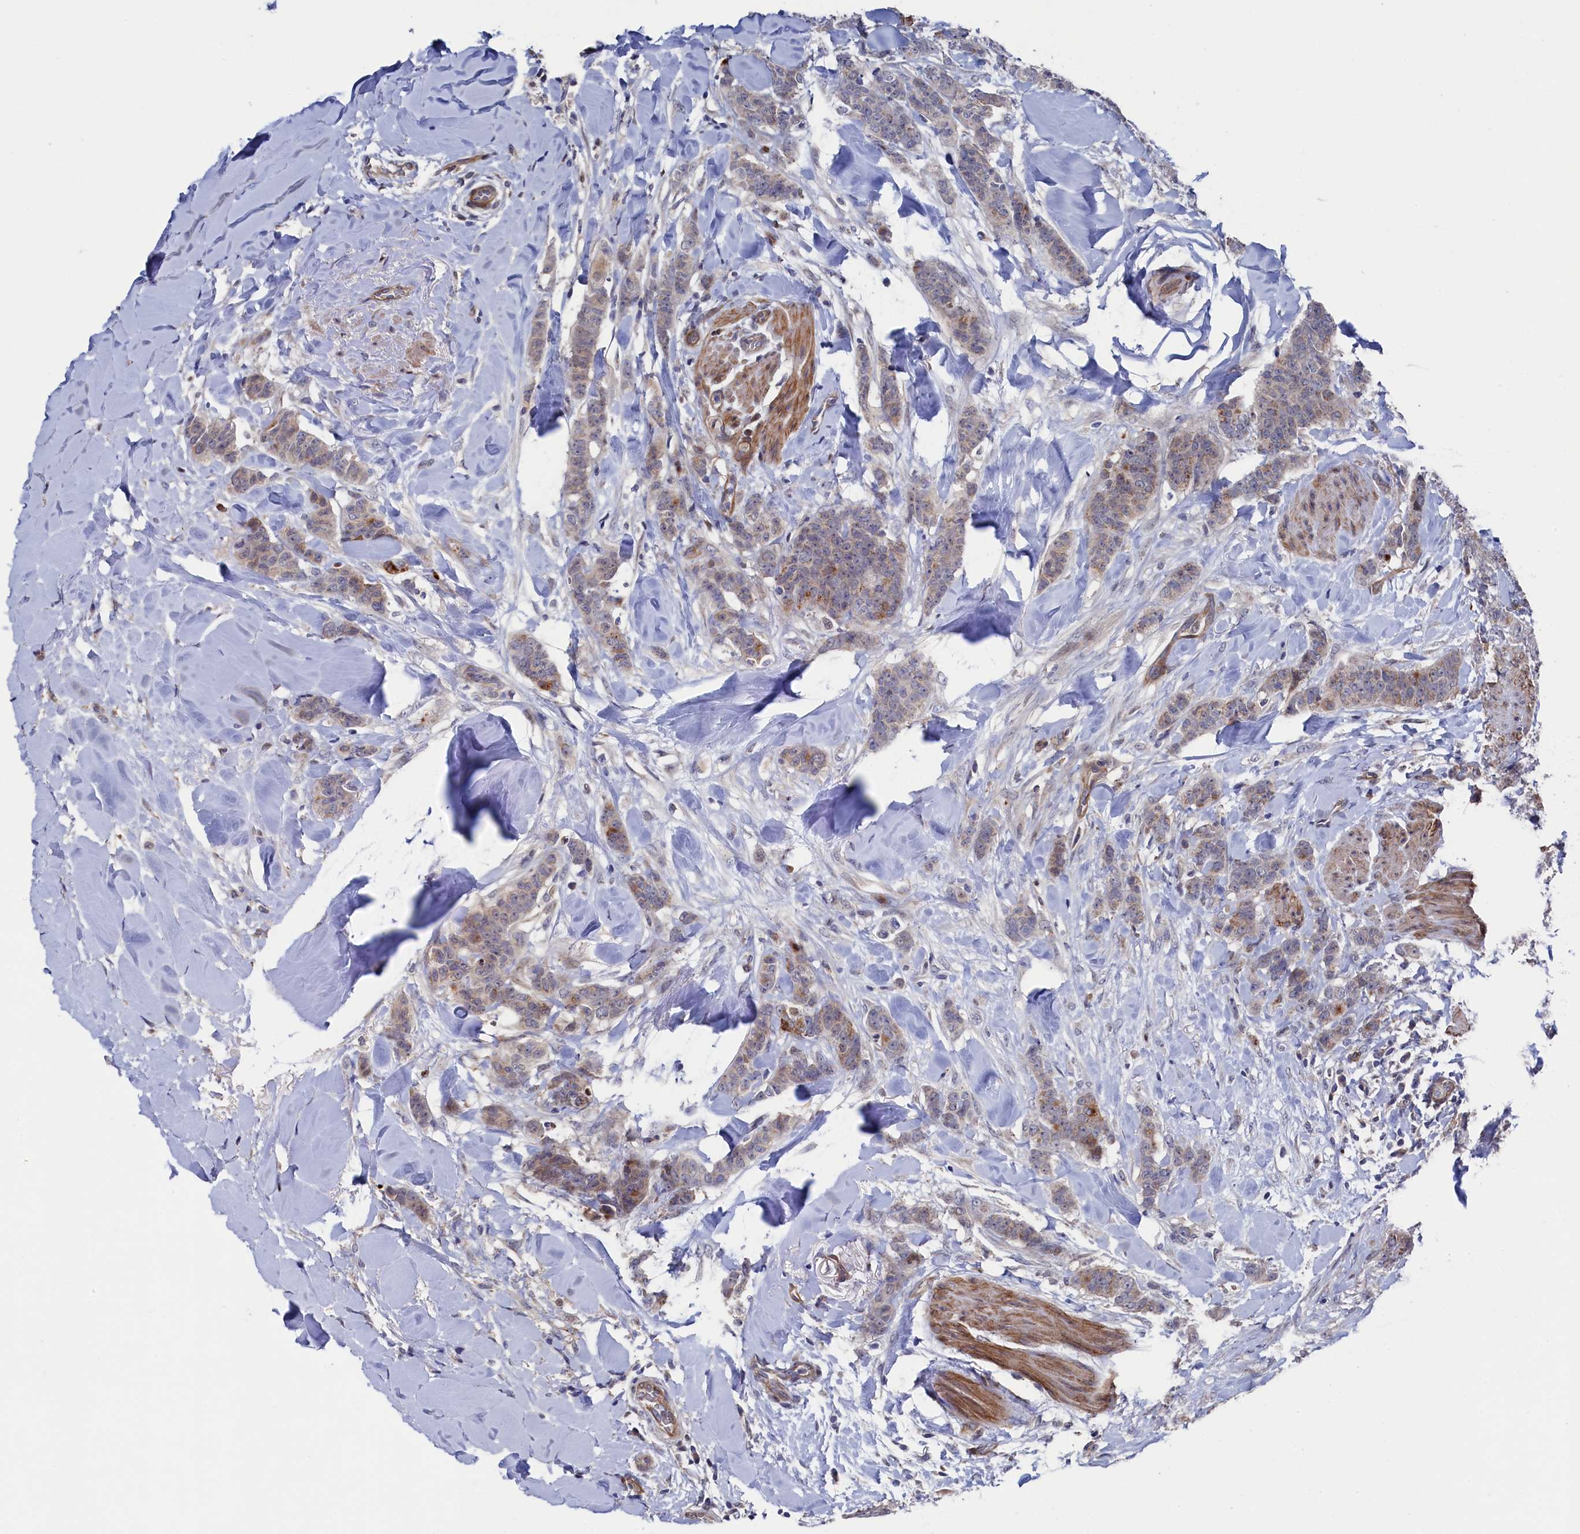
{"staining": {"intensity": "moderate", "quantity": "<25%", "location": "cytoplasmic/membranous"}, "tissue": "breast cancer", "cell_type": "Tumor cells", "image_type": "cancer", "snomed": [{"axis": "morphology", "description": "Duct carcinoma"}, {"axis": "topography", "description": "Breast"}], "caption": "IHC photomicrograph of breast cancer stained for a protein (brown), which exhibits low levels of moderate cytoplasmic/membranous staining in about <25% of tumor cells.", "gene": "ZNF891", "patient": {"sex": "female", "age": 40}}